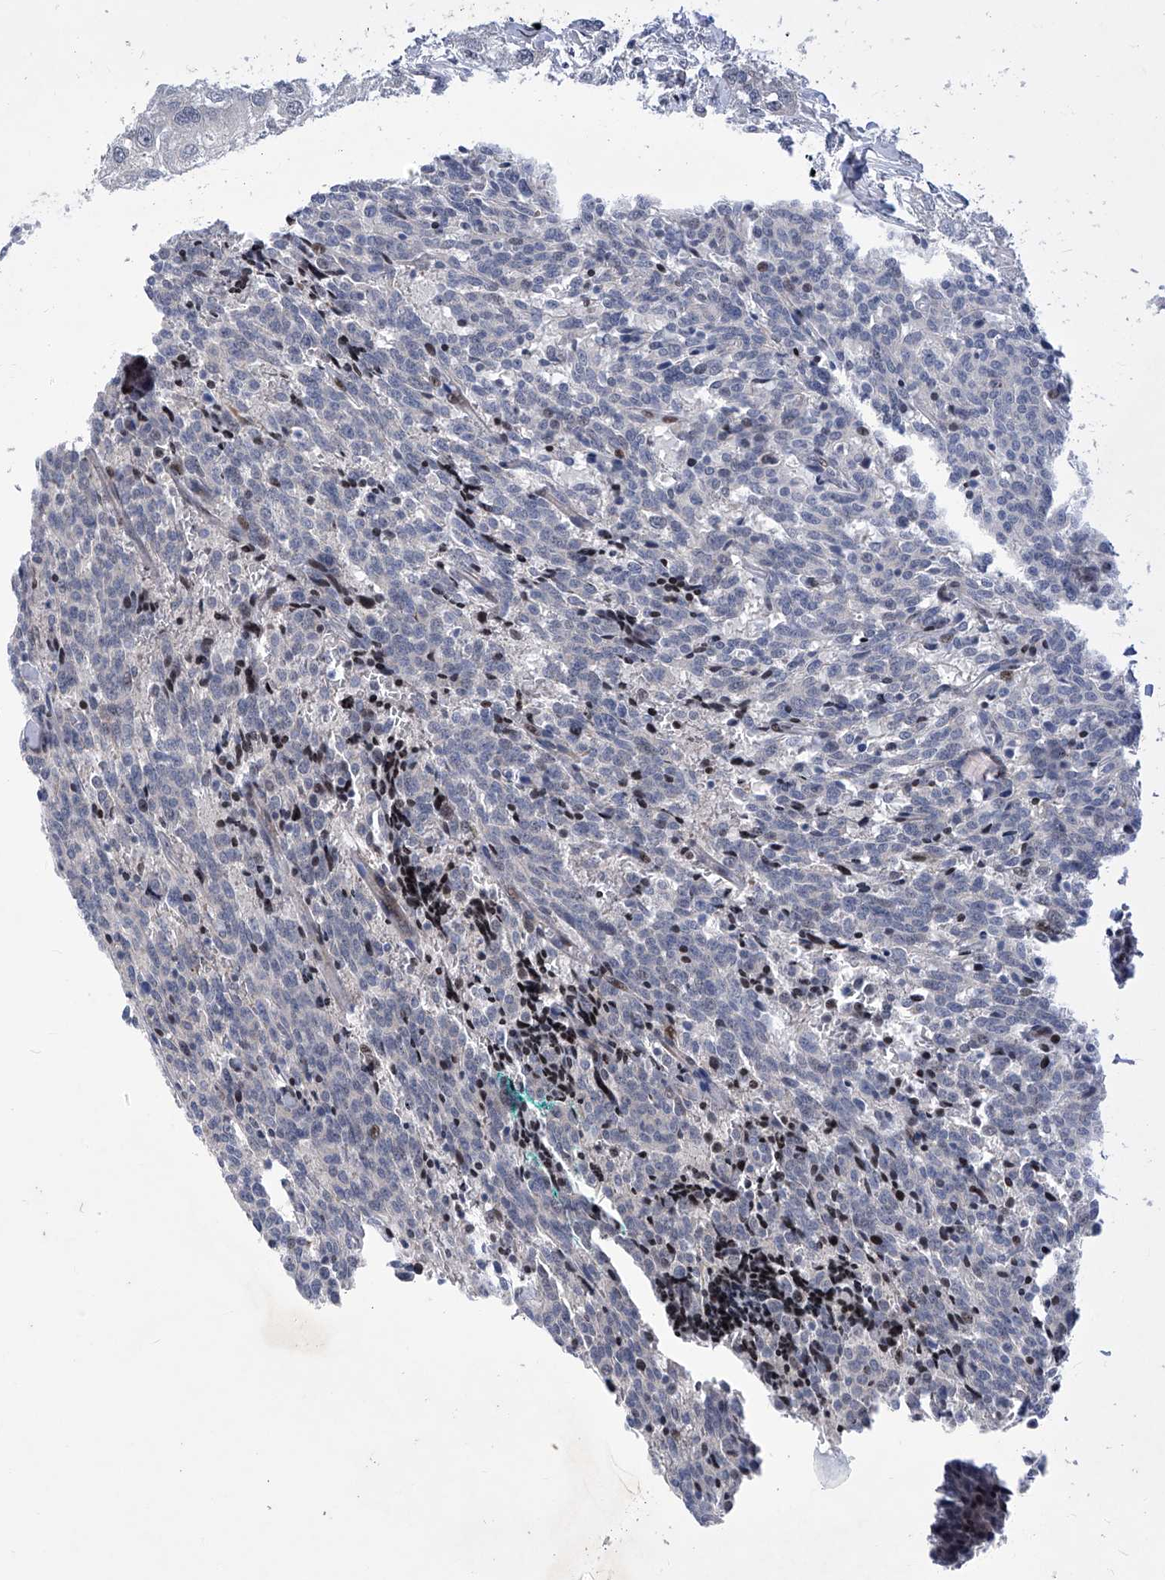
{"staining": {"intensity": "negative", "quantity": "none", "location": "none"}, "tissue": "carcinoid", "cell_type": "Tumor cells", "image_type": "cancer", "snomed": [{"axis": "morphology", "description": "Carcinoid, malignant, NOS"}, {"axis": "topography", "description": "Lung"}], "caption": "Immunohistochemical staining of carcinoid (malignant) demonstrates no significant positivity in tumor cells.", "gene": "NUFIP1", "patient": {"sex": "female", "age": 46}}